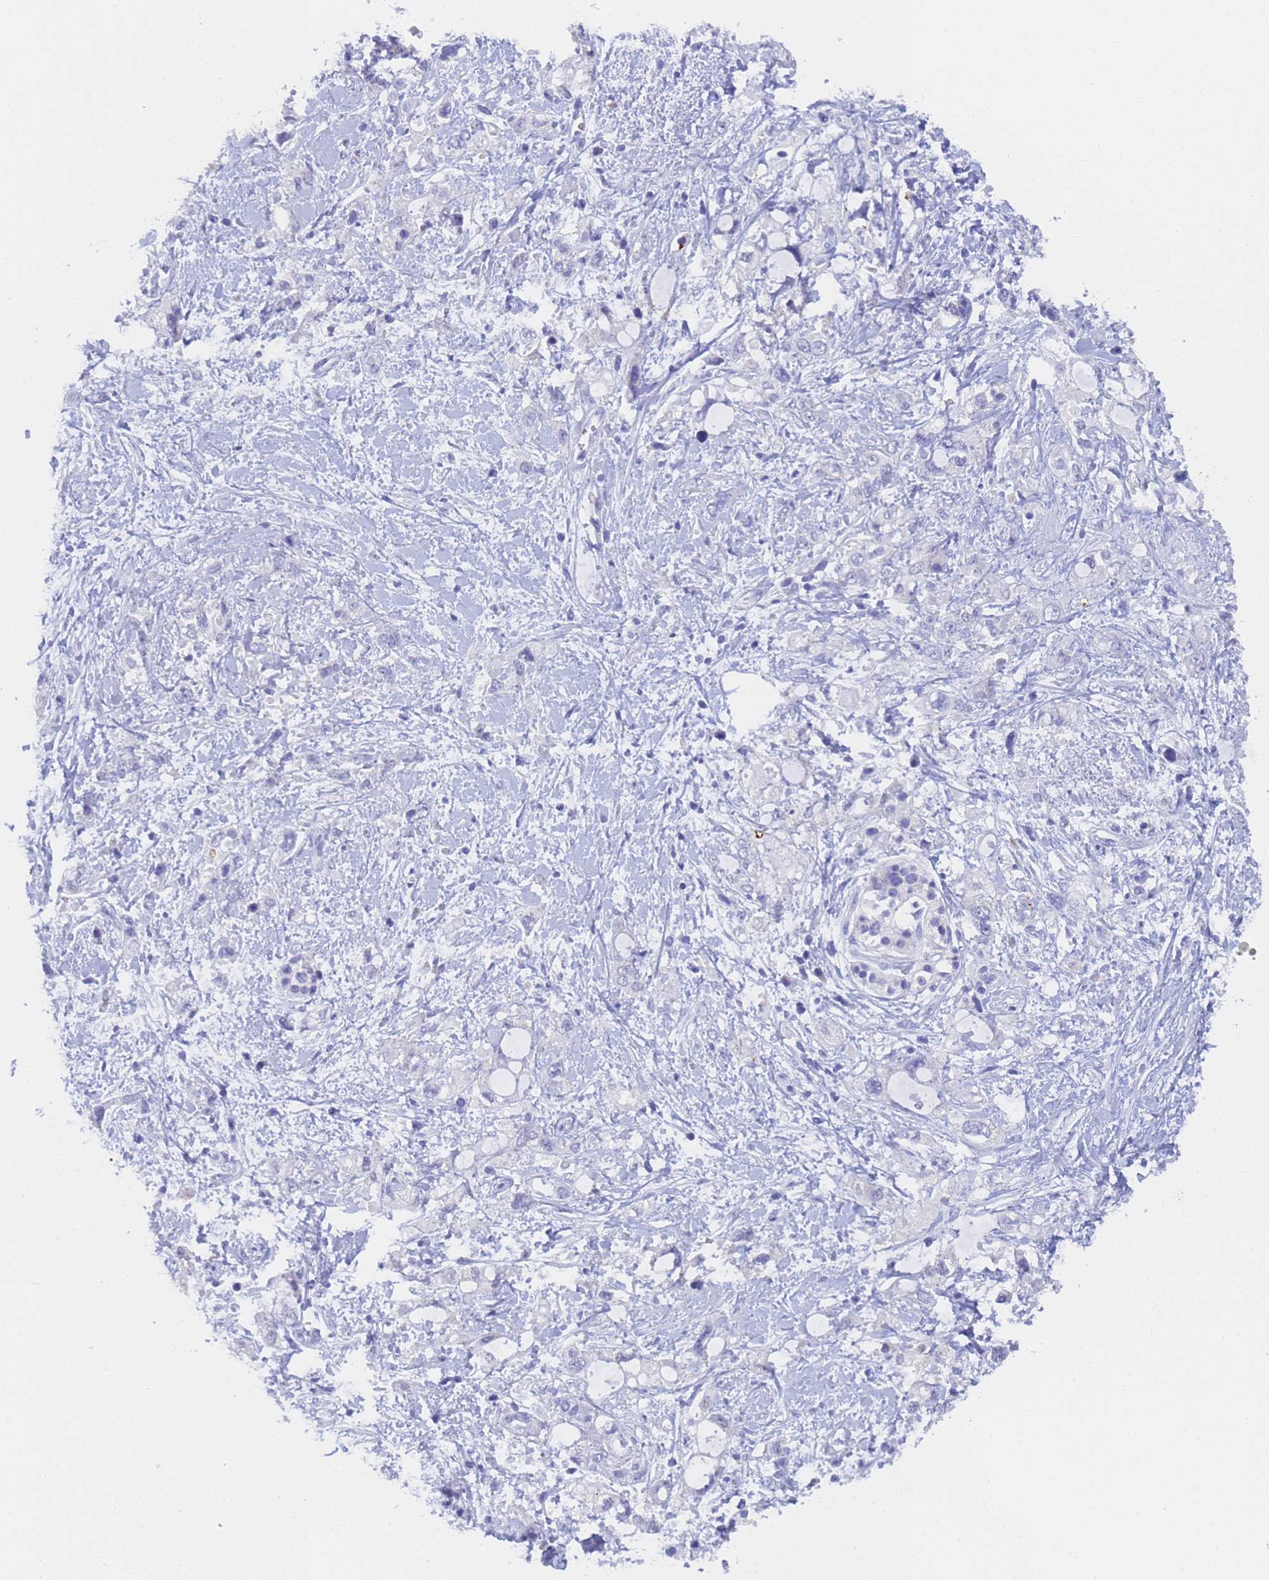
{"staining": {"intensity": "negative", "quantity": "none", "location": "none"}, "tissue": "pancreatic cancer", "cell_type": "Tumor cells", "image_type": "cancer", "snomed": [{"axis": "morphology", "description": "Adenocarcinoma, NOS"}, {"axis": "topography", "description": "Pancreas"}], "caption": "Tumor cells show no significant positivity in pancreatic cancer (adenocarcinoma).", "gene": "STATH", "patient": {"sex": "female", "age": 56}}